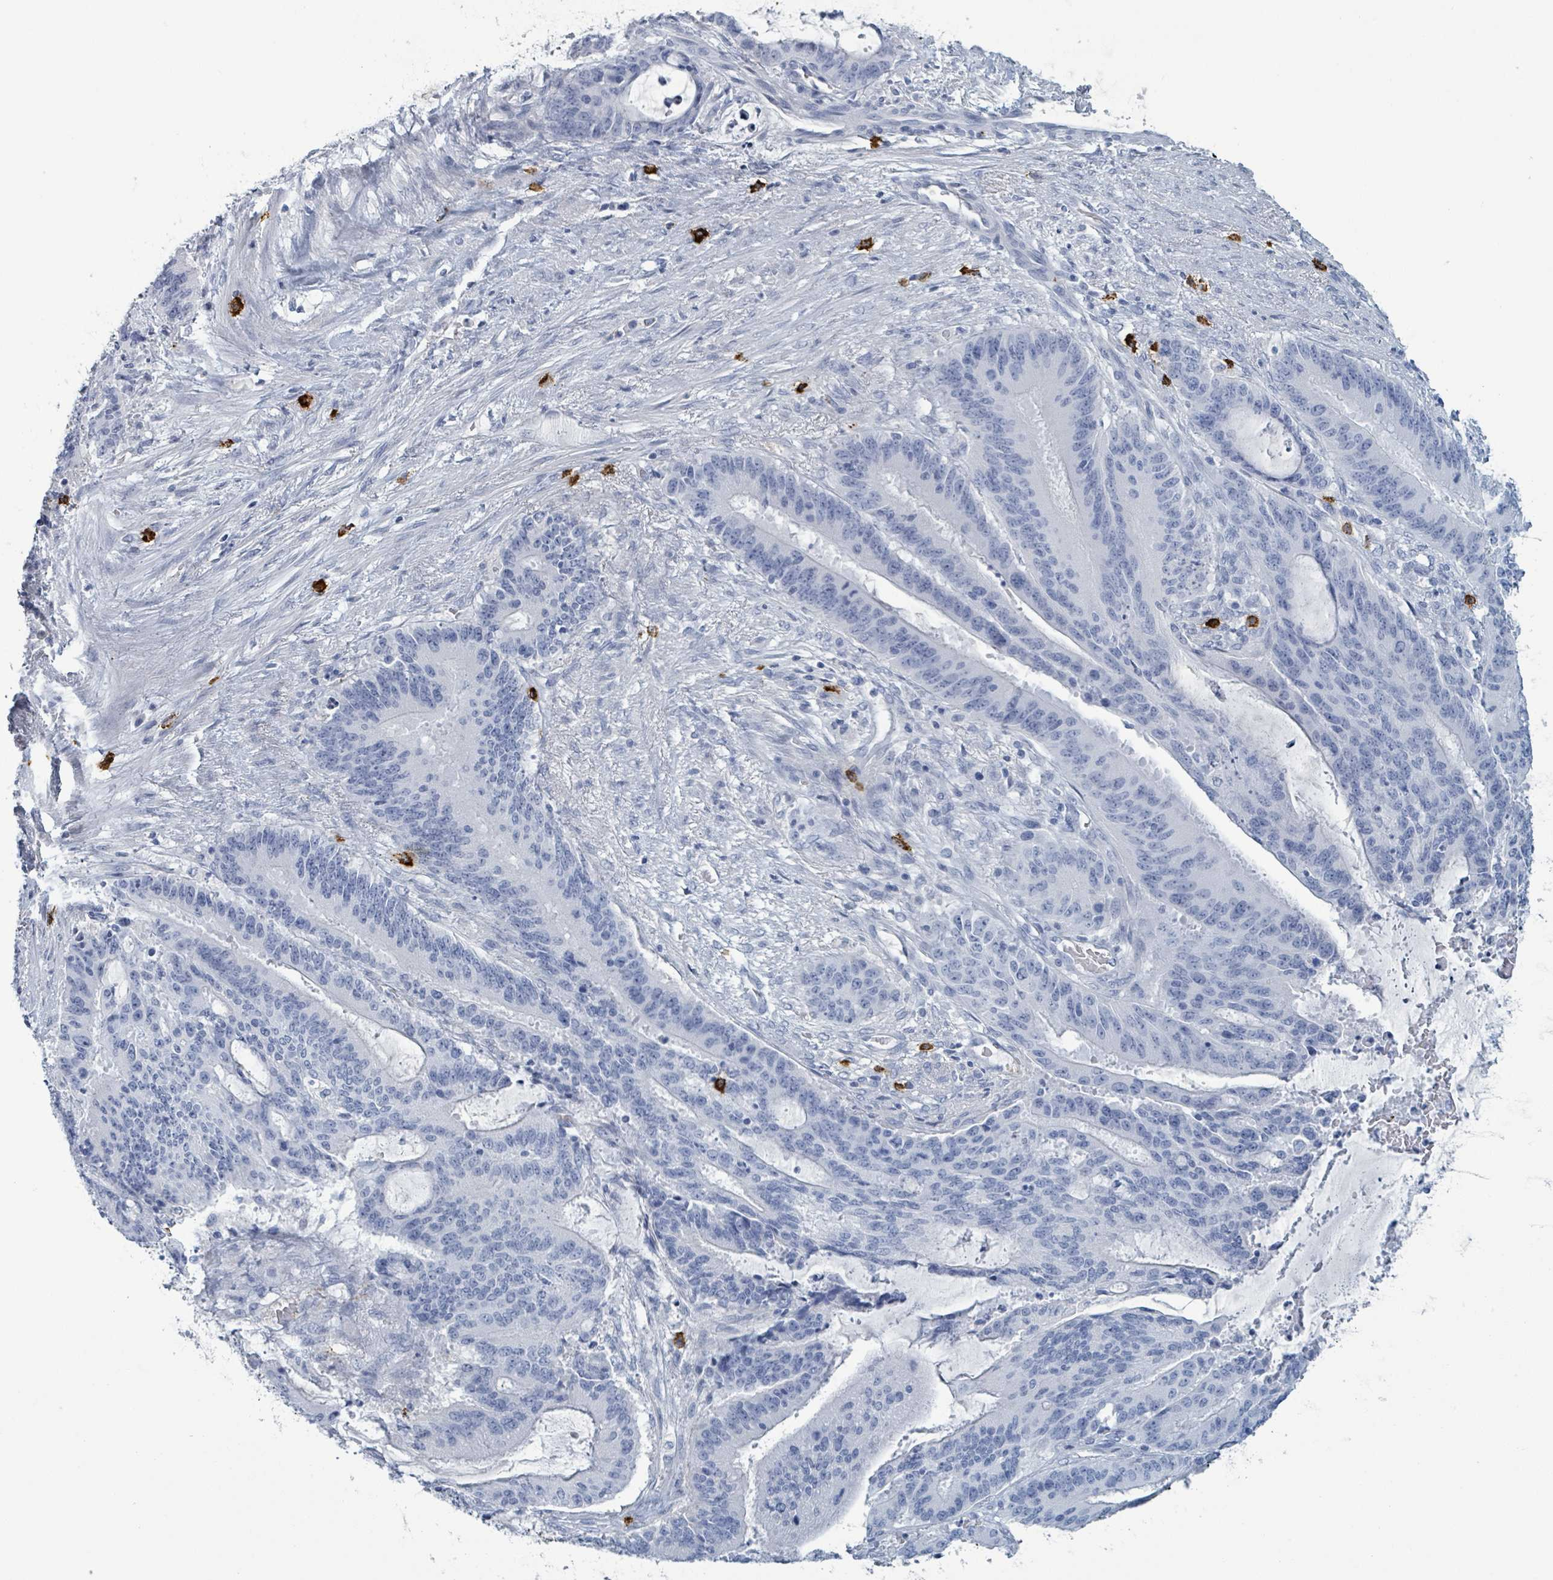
{"staining": {"intensity": "negative", "quantity": "none", "location": "none"}, "tissue": "liver cancer", "cell_type": "Tumor cells", "image_type": "cancer", "snomed": [{"axis": "morphology", "description": "Normal tissue, NOS"}, {"axis": "morphology", "description": "Cholangiocarcinoma"}, {"axis": "topography", "description": "Liver"}, {"axis": "topography", "description": "Peripheral nerve tissue"}], "caption": "Cholangiocarcinoma (liver) was stained to show a protein in brown. There is no significant expression in tumor cells. (Brightfield microscopy of DAB (3,3'-diaminobenzidine) immunohistochemistry at high magnification).", "gene": "VPS13D", "patient": {"sex": "female", "age": 73}}